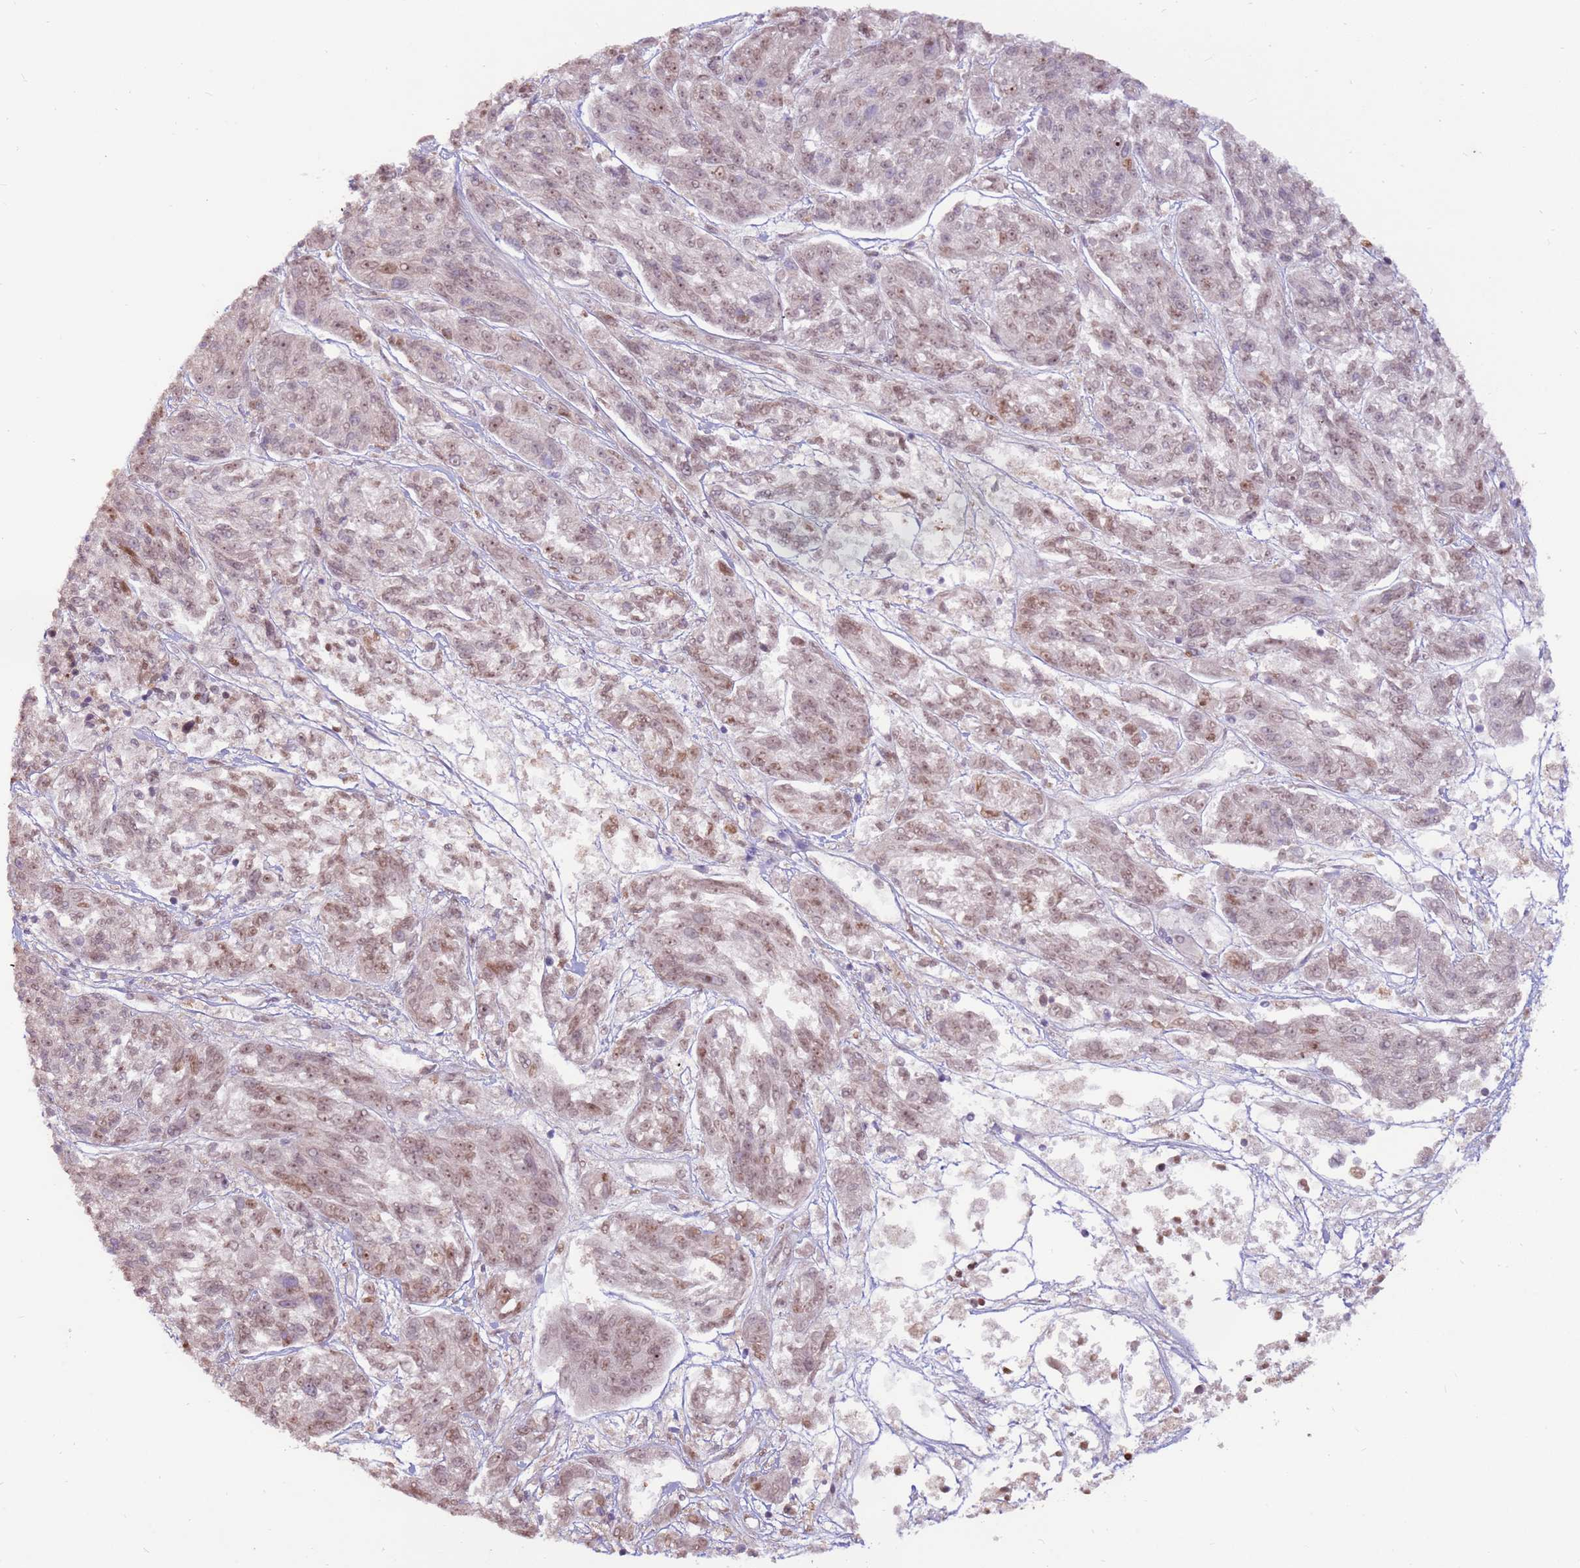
{"staining": {"intensity": "weak", "quantity": ">75%", "location": "nuclear"}, "tissue": "melanoma", "cell_type": "Tumor cells", "image_type": "cancer", "snomed": [{"axis": "morphology", "description": "Malignant melanoma, NOS"}, {"axis": "topography", "description": "Skin"}], "caption": "There is low levels of weak nuclear positivity in tumor cells of melanoma, as demonstrated by immunohistochemical staining (brown color).", "gene": "LGI4", "patient": {"sex": "male", "age": 53}}